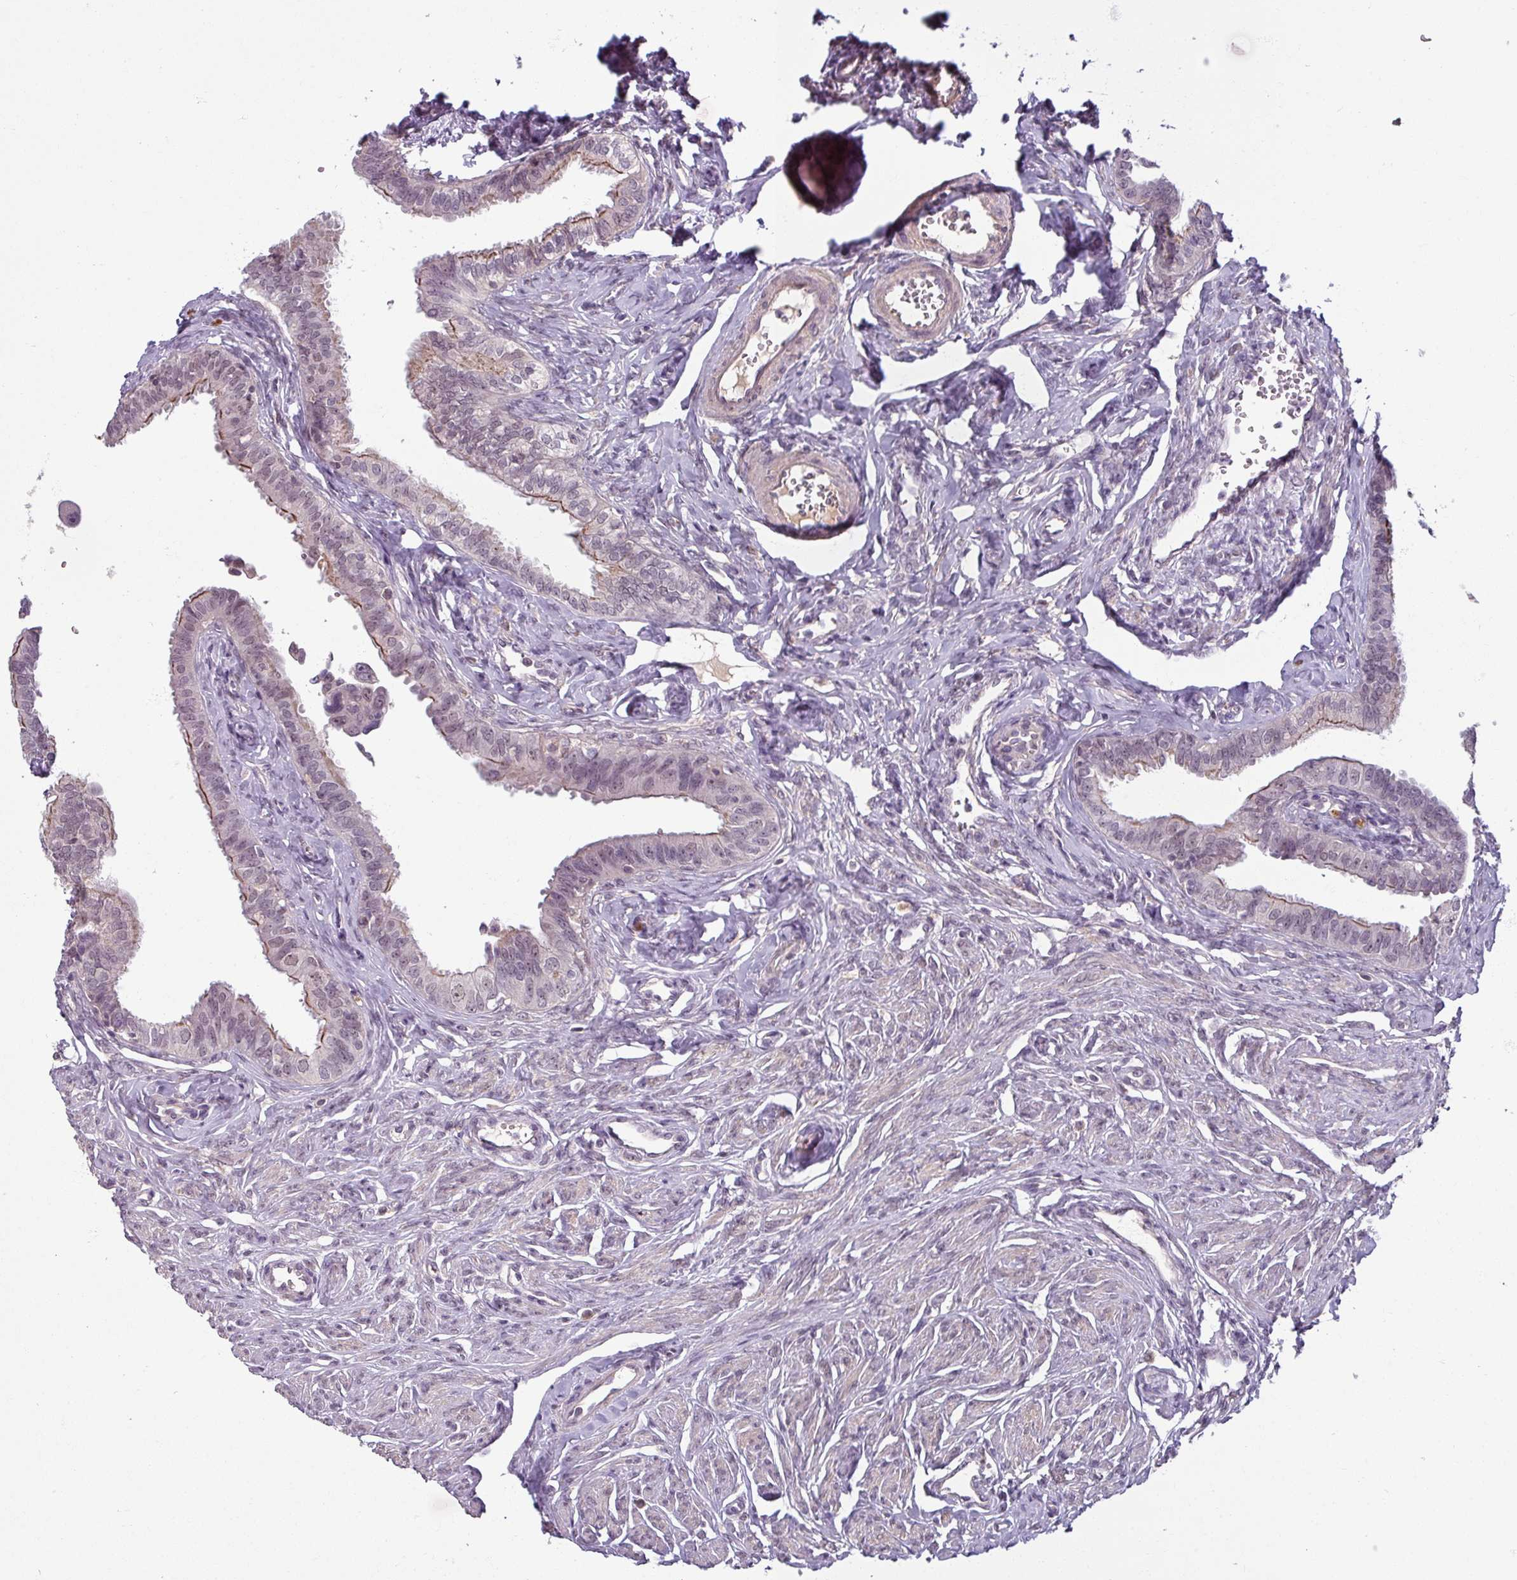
{"staining": {"intensity": "moderate", "quantity": "25%-75%", "location": "cytoplasmic/membranous,nuclear"}, "tissue": "fallopian tube", "cell_type": "Glandular cells", "image_type": "normal", "snomed": [{"axis": "morphology", "description": "Normal tissue, NOS"}, {"axis": "morphology", "description": "Carcinoma, NOS"}, {"axis": "topography", "description": "Fallopian tube"}, {"axis": "topography", "description": "Ovary"}], "caption": "A brown stain highlights moderate cytoplasmic/membranous,nuclear expression of a protein in glandular cells of benign human fallopian tube. (DAB = brown stain, brightfield microscopy at high magnification).", "gene": "UVSSA", "patient": {"sex": "female", "age": 59}}